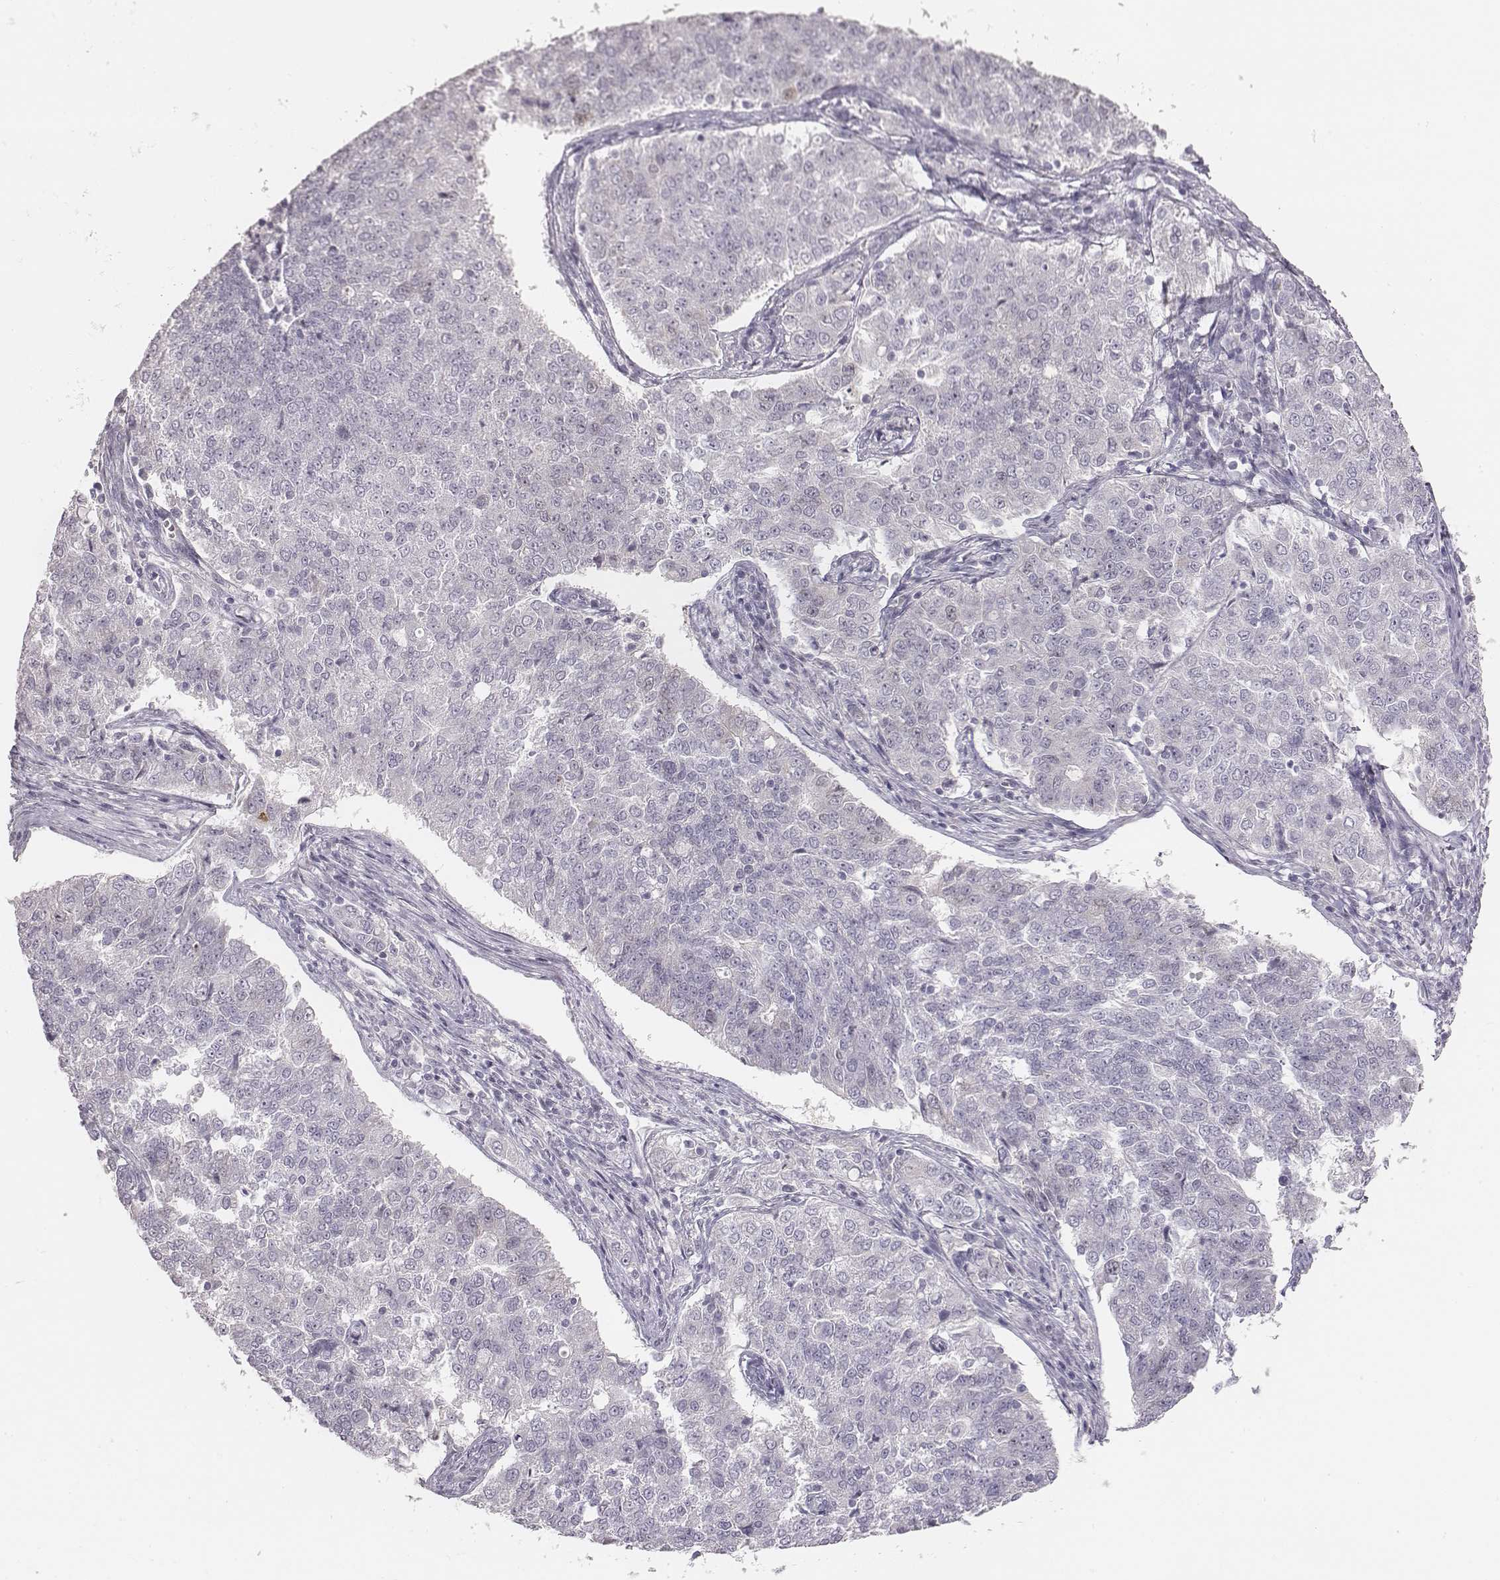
{"staining": {"intensity": "negative", "quantity": "none", "location": "none"}, "tissue": "endometrial cancer", "cell_type": "Tumor cells", "image_type": "cancer", "snomed": [{"axis": "morphology", "description": "Adenocarcinoma, NOS"}, {"axis": "topography", "description": "Endometrium"}], "caption": "Image shows no protein positivity in tumor cells of endometrial cancer (adenocarcinoma) tissue. (DAB immunohistochemistry (IHC), high magnification).", "gene": "PBK", "patient": {"sex": "female", "age": 43}}